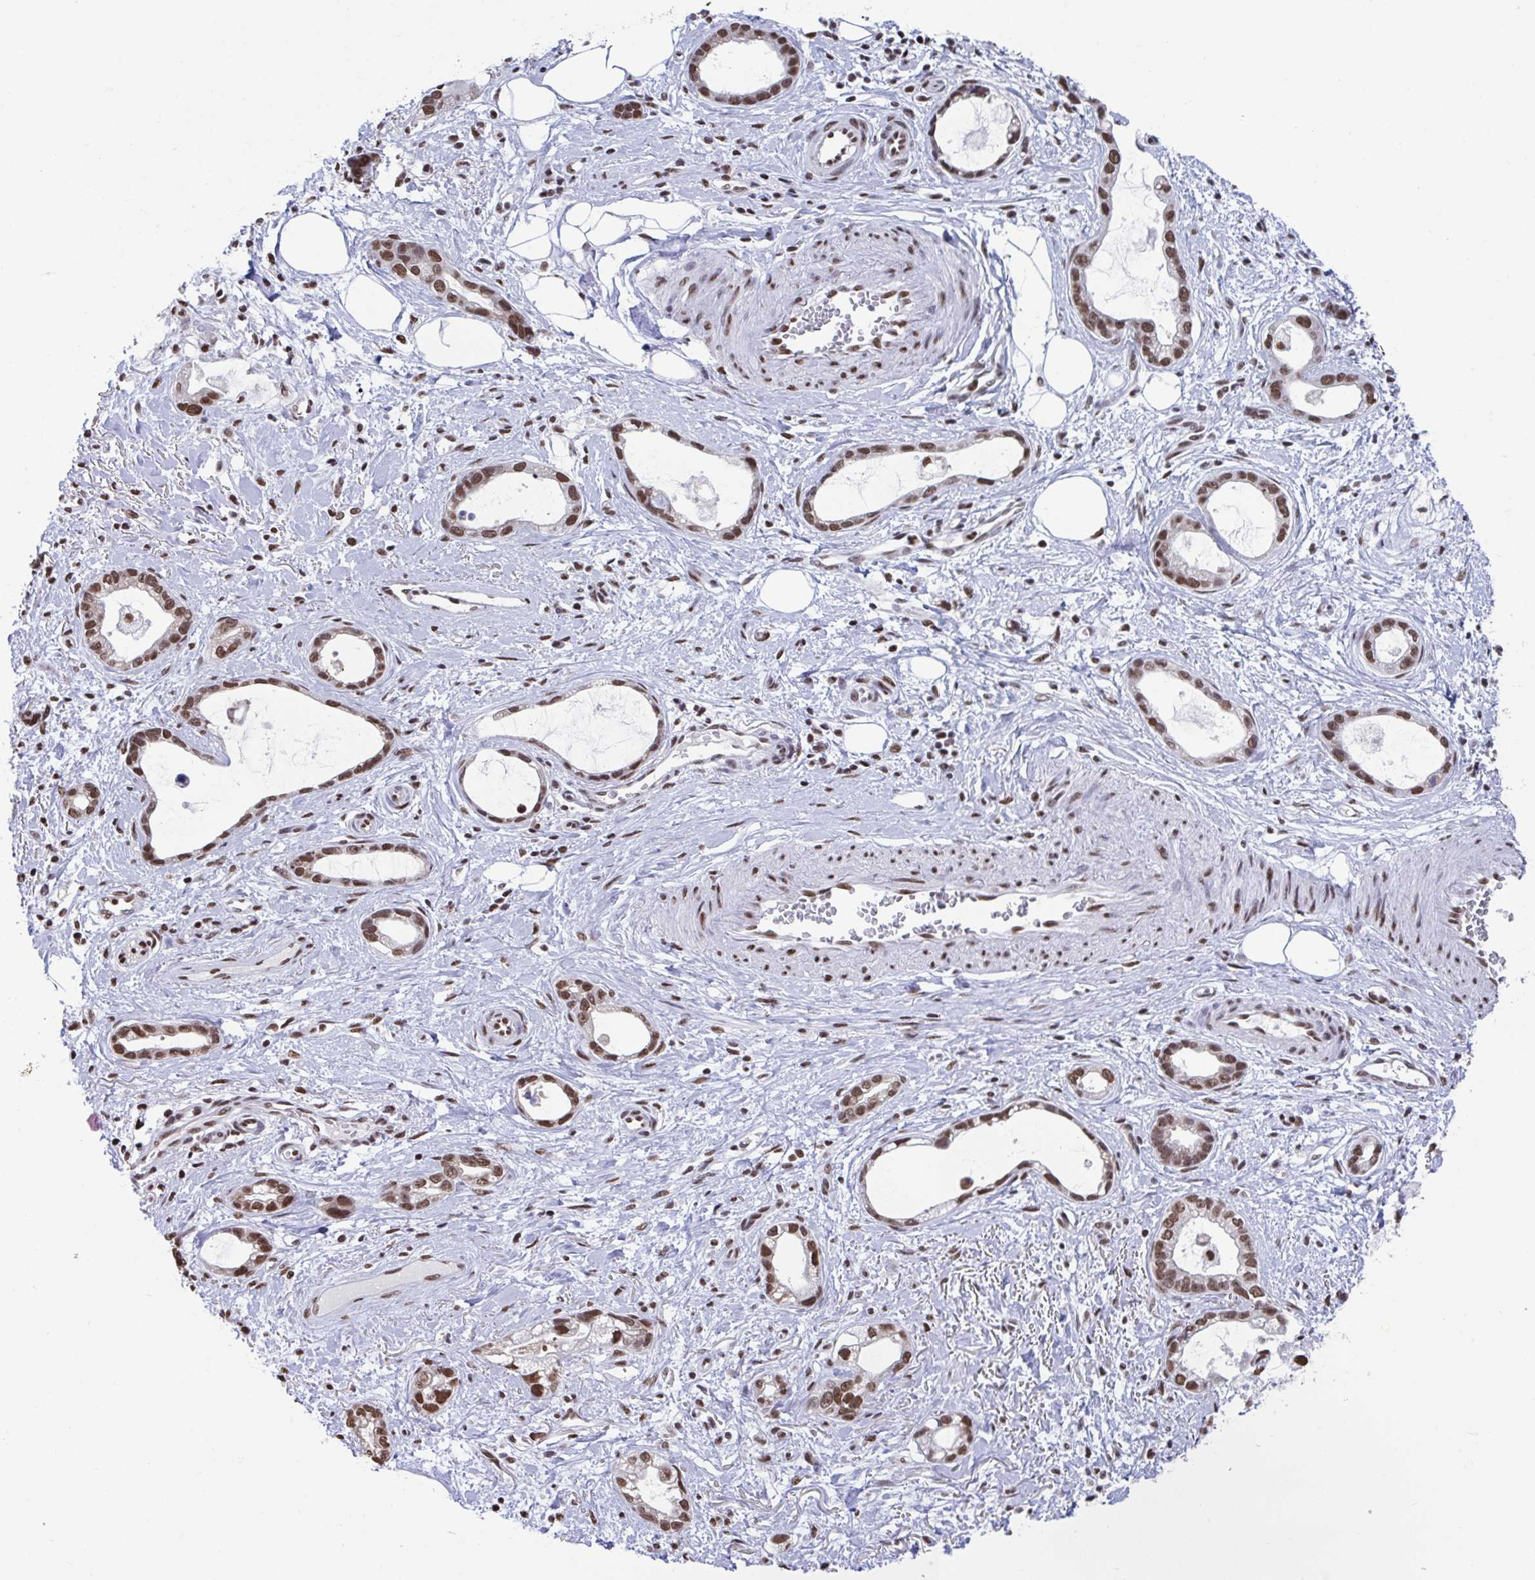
{"staining": {"intensity": "strong", "quantity": ">75%", "location": "nuclear"}, "tissue": "stomach cancer", "cell_type": "Tumor cells", "image_type": "cancer", "snomed": [{"axis": "morphology", "description": "Adenocarcinoma, NOS"}, {"axis": "topography", "description": "Stomach"}], "caption": "Immunohistochemical staining of human stomach cancer displays high levels of strong nuclear positivity in about >75% of tumor cells.", "gene": "HNRNPDL", "patient": {"sex": "male", "age": 55}}